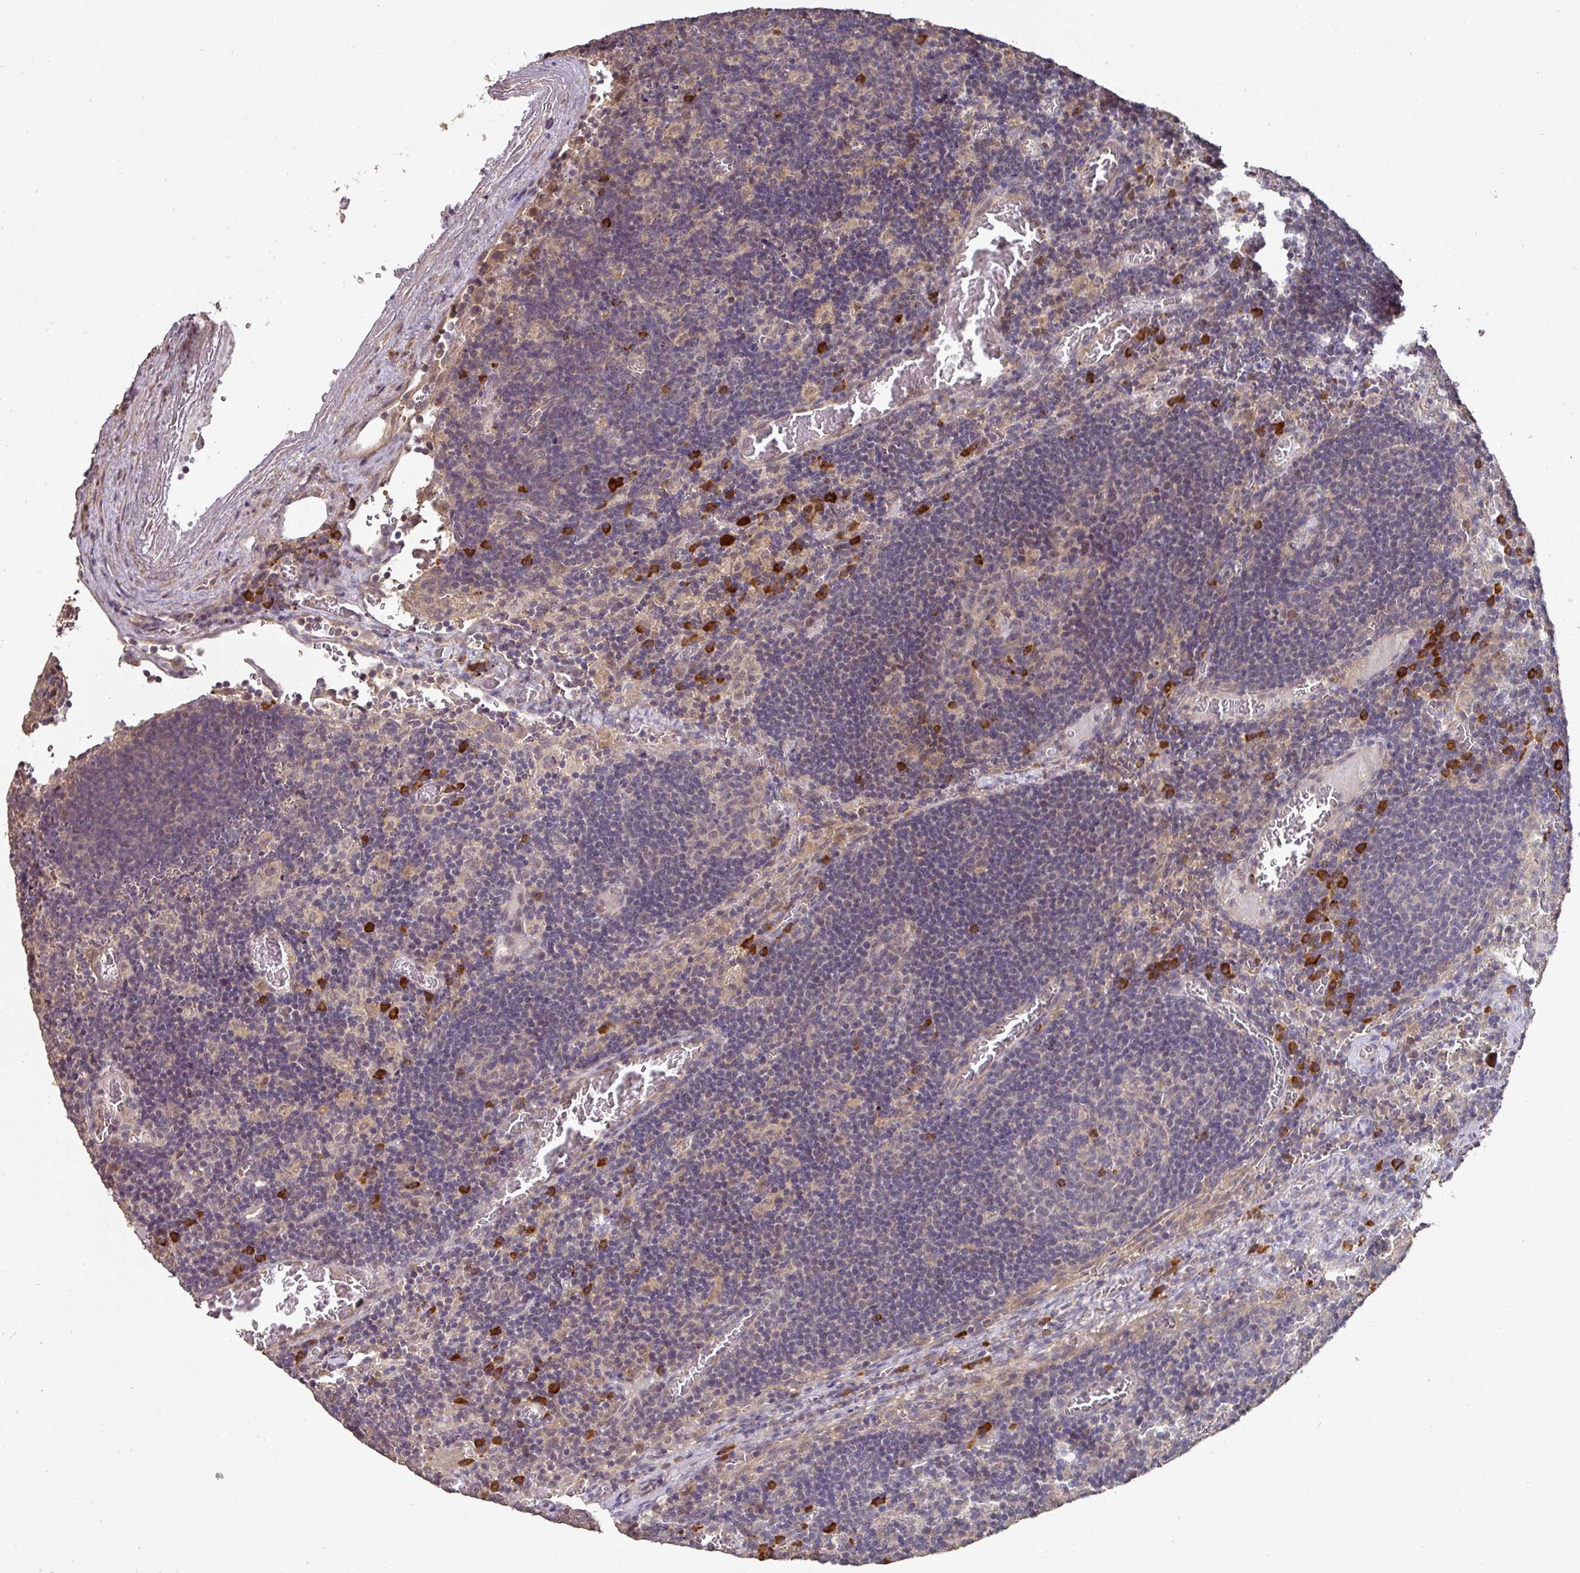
{"staining": {"intensity": "weak", "quantity": "<25%", "location": "cytoplasmic/membranous"}, "tissue": "lymph node", "cell_type": "Germinal center cells", "image_type": "normal", "snomed": [{"axis": "morphology", "description": "Normal tissue, NOS"}, {"axis": "topography", "description": "Lymph node"}], "caption": "A photomicrograph of lymph node stained for a protein shows no brown staining in germinal center cells. (Brightfield microscopy of DAB IHC at high magnification).", "gene": "ACVR2B", "patient": {"sex": "male", "age": 50}}